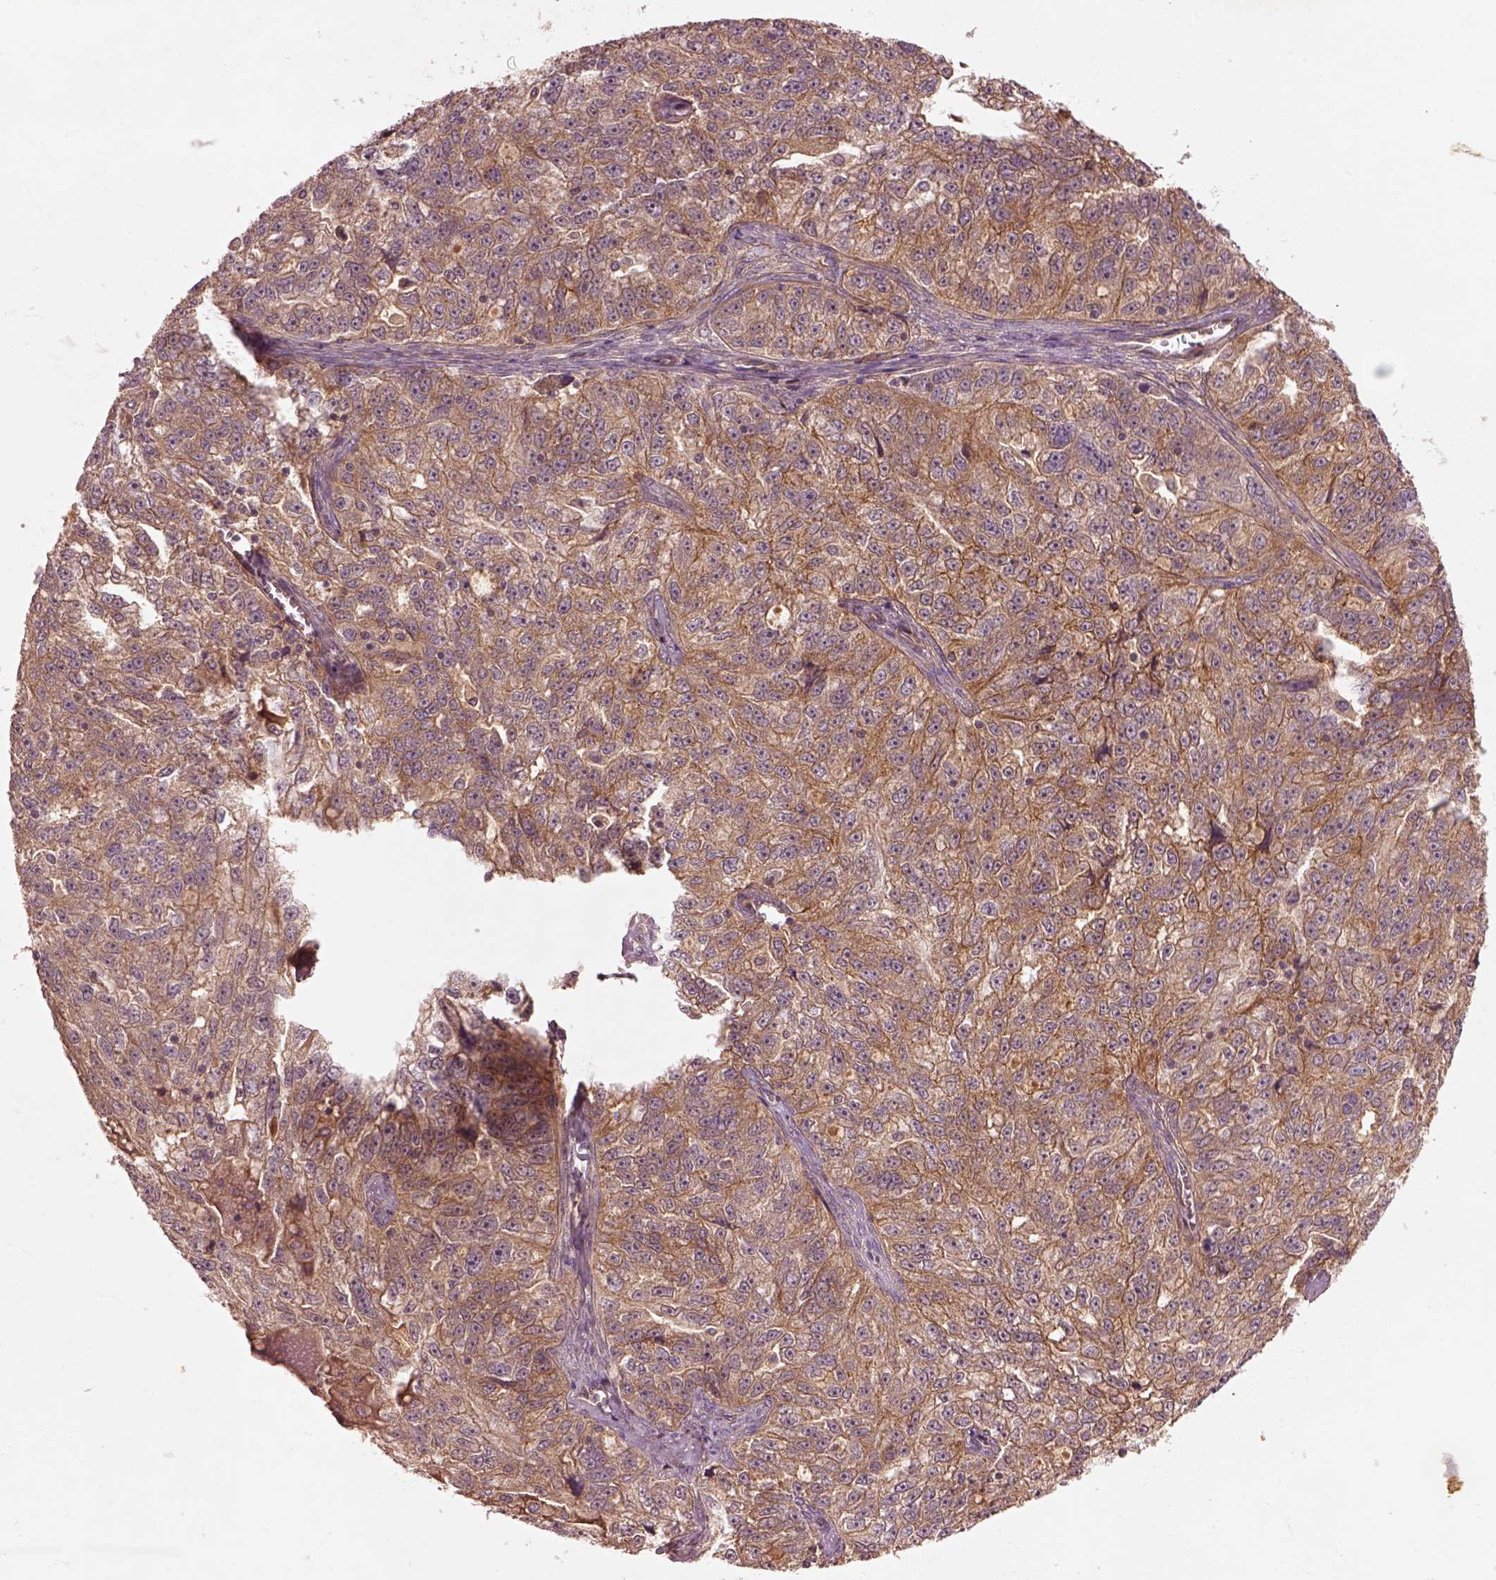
{"staining": {"intensity": "moderate", "quantity": ">75%", "location": "cytoplasmic/membranous"}, "tissue": "ovarian cancer", "cell_type": "Tumor cells", "image_type": "cancer", "snomed": [{"axis": "morphology", "description": "Cystadenocarcinoma, serous, NOS"}, {"axis": "topography", "description": "Ovary"}], "caption": "A brown stain highlights moderate cytoplasmic/membranous staining of a protein in ovarian cancer tumor cells. (Brightfield microscopy of DAB IHC at high magnification).", "gene": "FAM234A", "patient": {"sex": "female", "age": 51}}